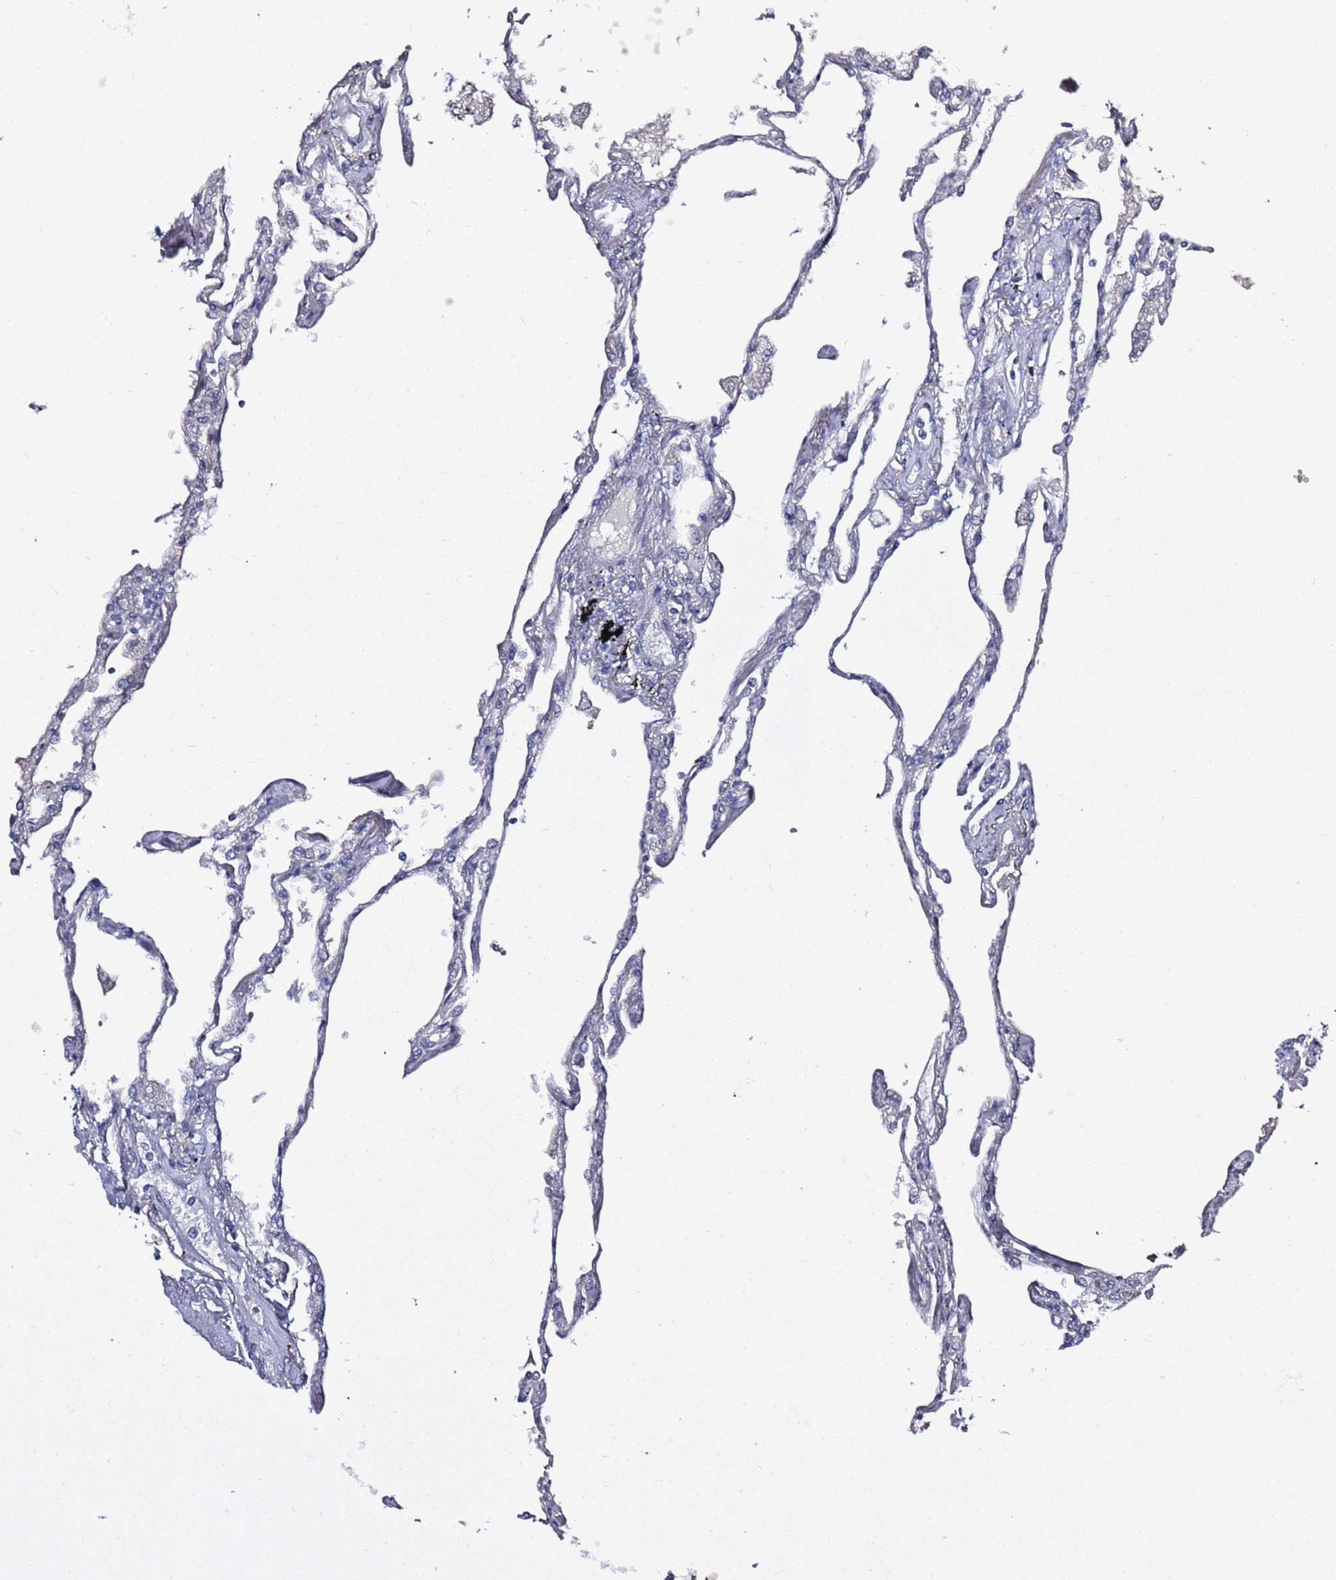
{"staining": {"intensity": "negative", "quantity": "none", "location": "none"}, "tissue": "lung", "cell_type": "Alveolar cells", "image_type": "normal", "snomed": [{"axis": "morphology", "description": "Normal tissue, NOS"}, {"axis": "topography", "description": "Lung"}], "caption": "Protein analysis of benign lung exhibits no significant positivity in alveolar cells. Nuclei are stained in blue.", "gene": "RABL2A", "patient": {"sex": "female", "age": 67}}